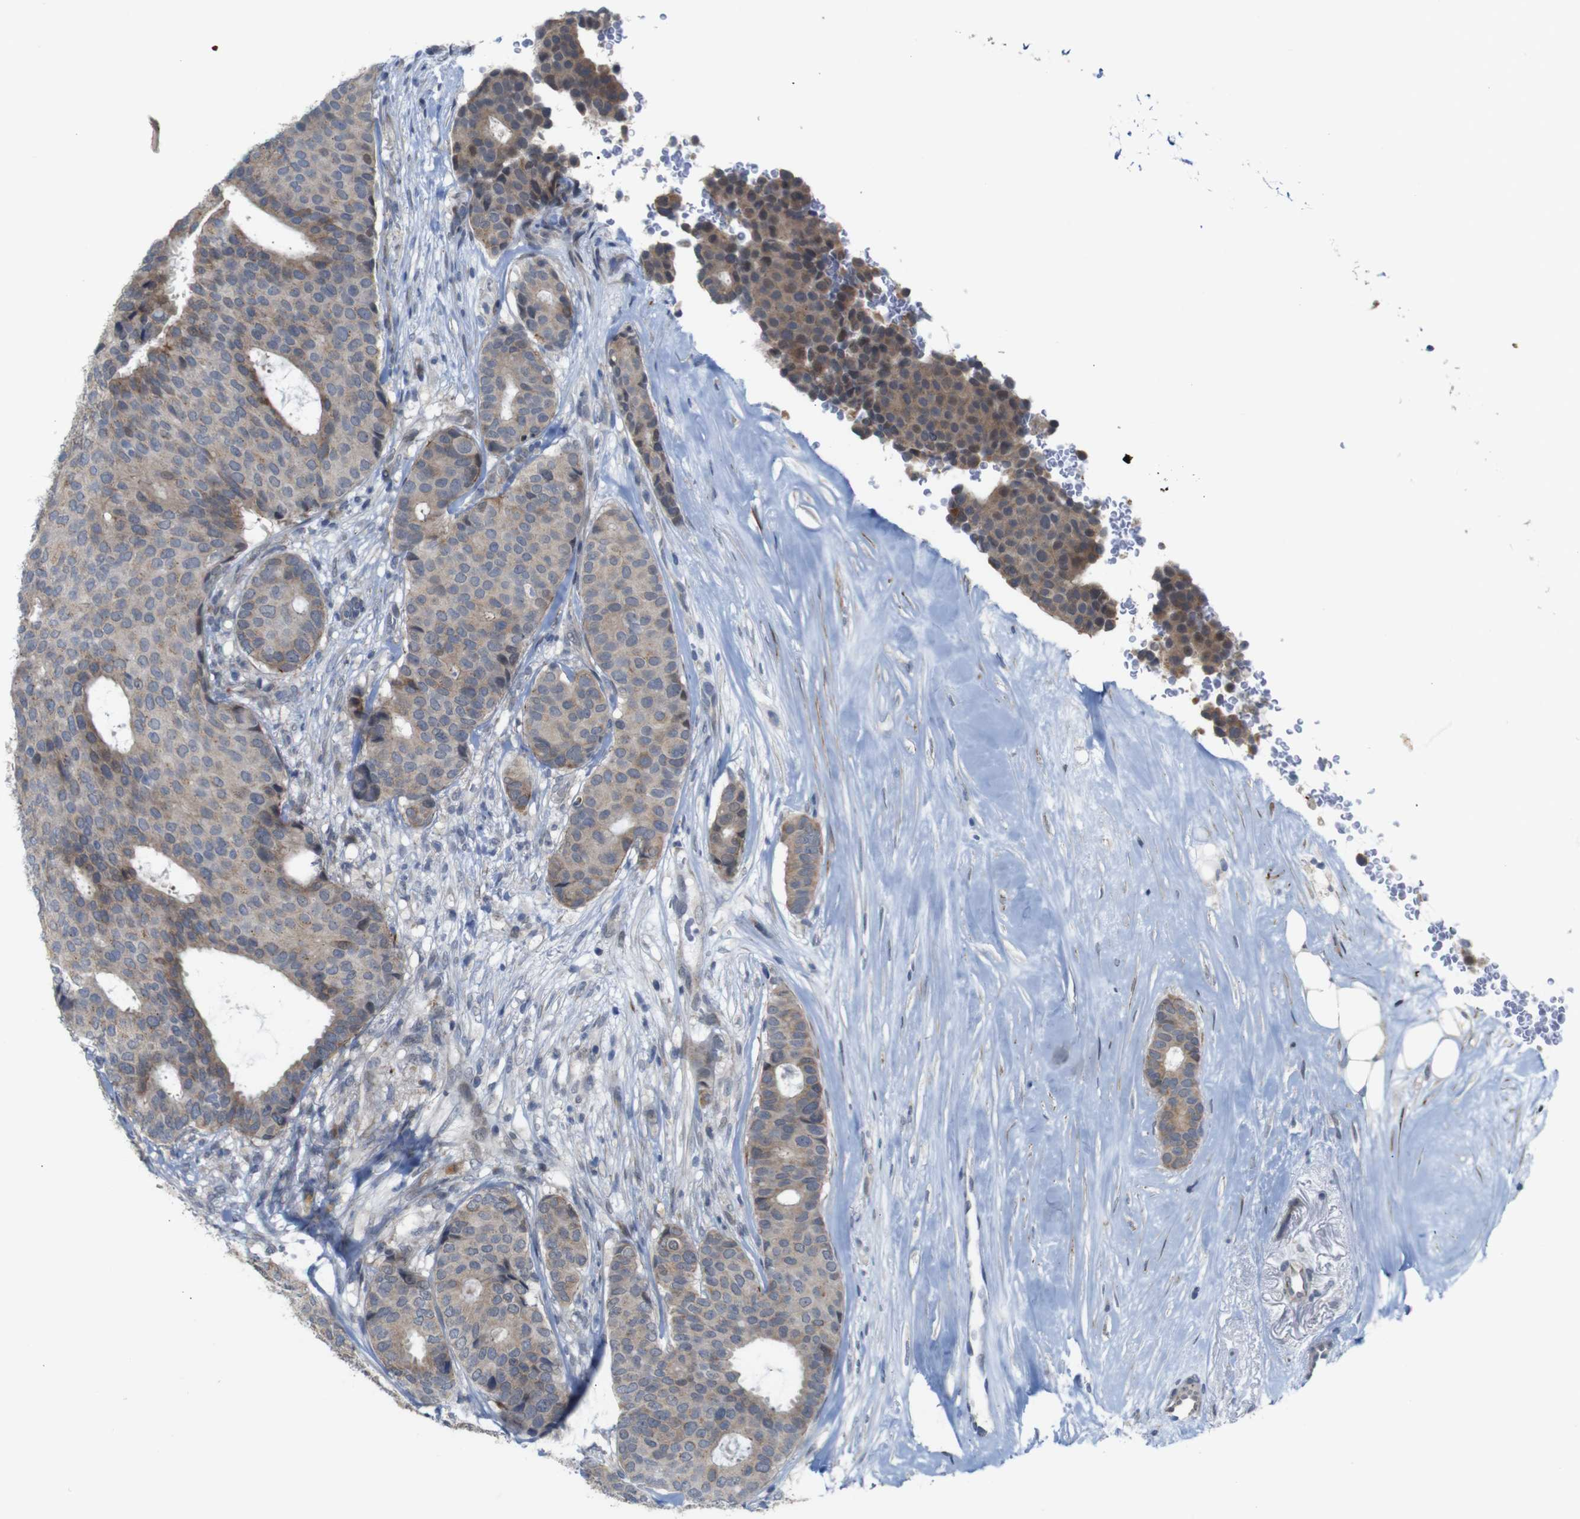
{"staining": {"intensity": "weak", "quantity": ">75%", "location": "cytoplasmic/membranous"}, "tissue": "breast cancer", "cell_type": "Tumor cells", "image_type": "cancer", "snomed": [{"axis": "morphology", "description": "Duct carcinoma"}, {"axis": "topography", "description": "Breast"}], "caption": "Breast cancer stained for a protein displays weak cytoplasmic/membranous positivity in tumor cells. The staining was performed using DAB (3,3'-diaminobenzidine), with brown indicating positive protein expression. Nuclei are stained blue with hematoxylin.", "gene": "ATP7B", "patient": {"sex": "female", "age": 75}}